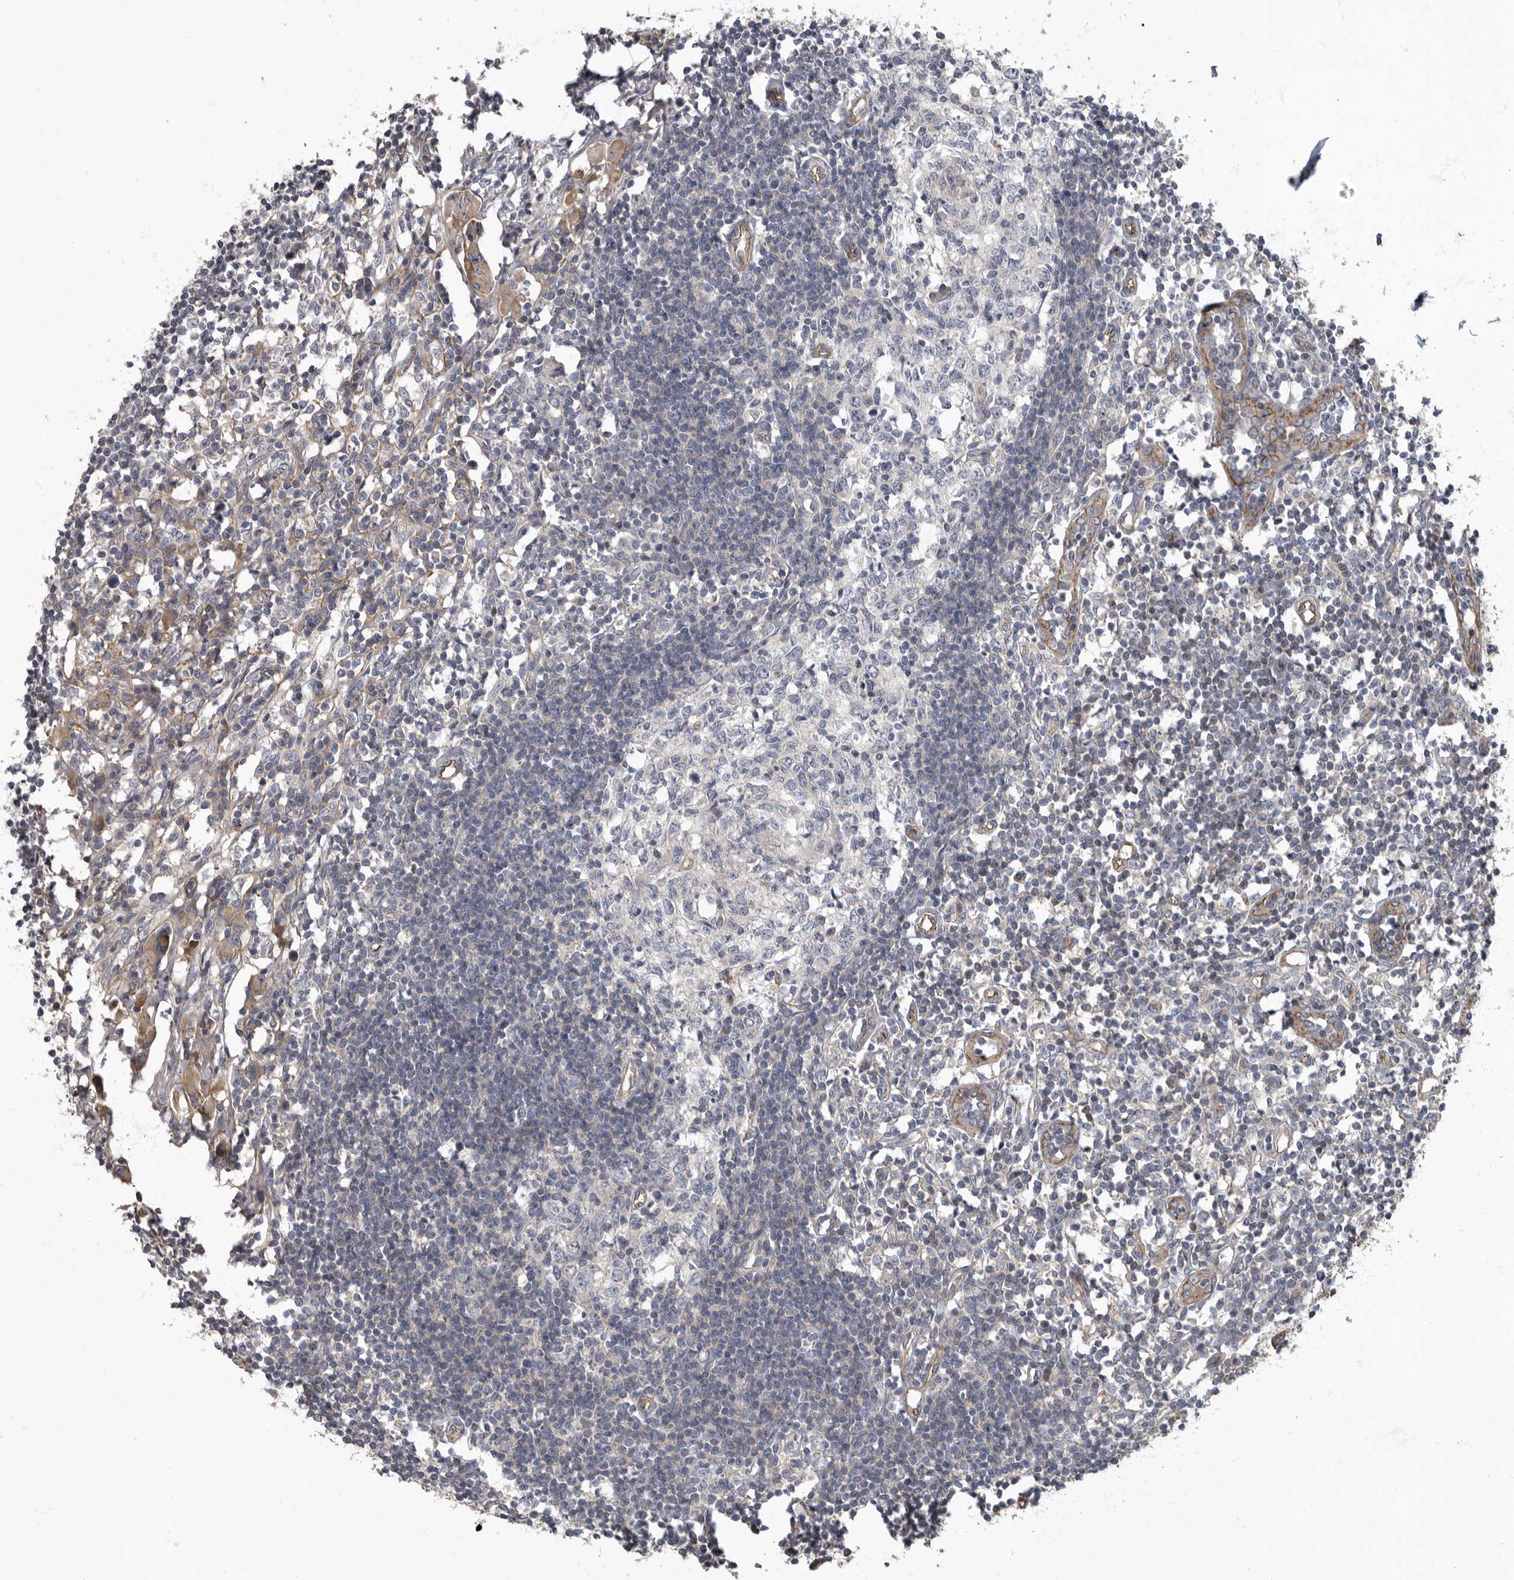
{"staining": {"intensity": "negative", "quantity": "none", "location": "none"}, "tissue": "lymph node", "cell_type": "Germinal center cells", "image_type": "normal", "snomed": [{"axis": "morphology", "description": "Normal tissue, NOS"}, {"axis": "morphology", "description": "Malignant melanoma, Metastatic site"}, {"axis": "topography", "description": "Lymph node"}], "caption": "Germinal center cells show no significant protein positivity in normal lymph node. The staining is performed using DAB brown chromogen with nuclei counter-stained in using hematoxylin.", "gene": "PDK1", "patient": {"sex": "male", "age": 41}}